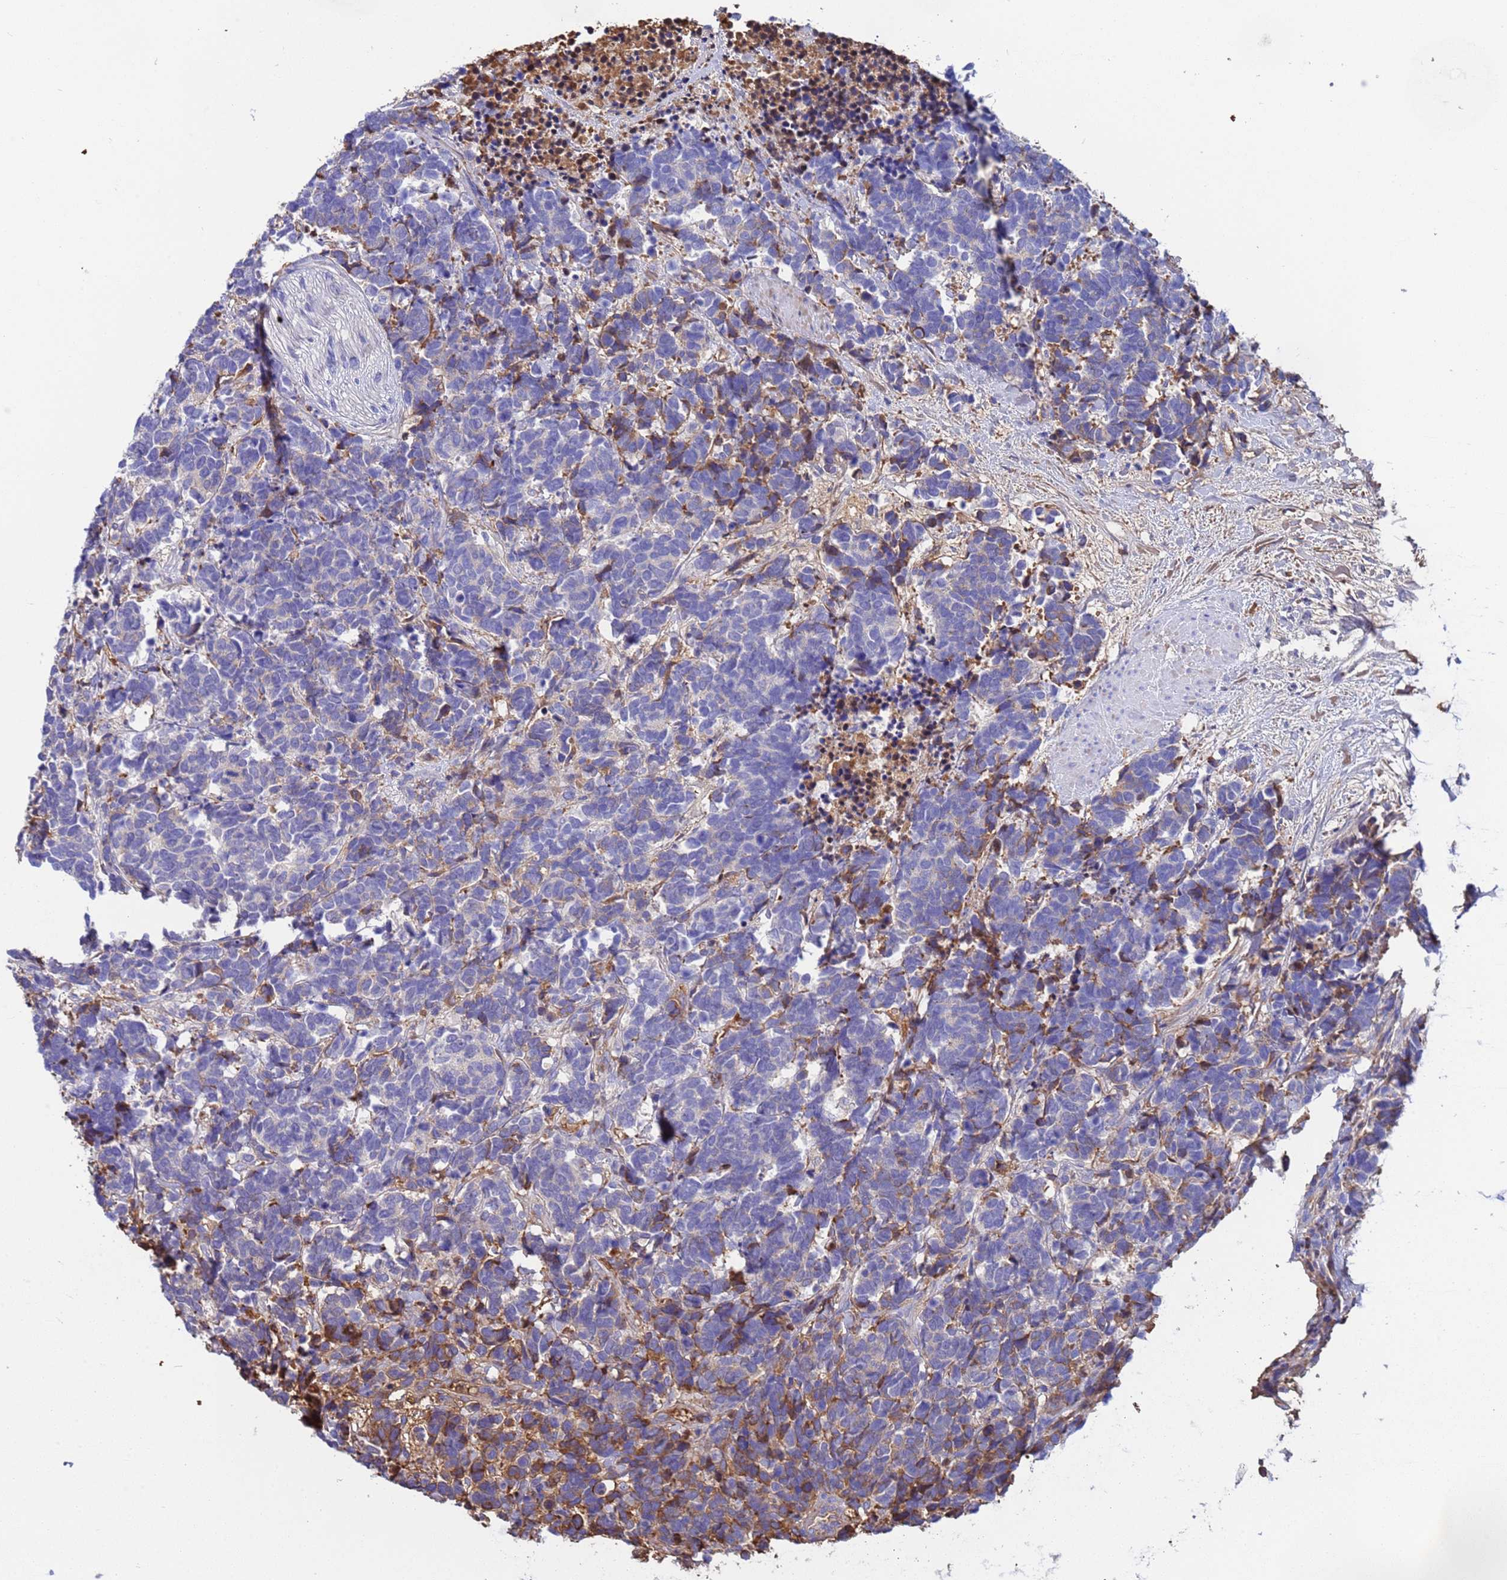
{"staining": {"intensity": "moderate", "quantity": "<25%", "location": "cytoplasmic/membranous"}, "tissue": "carcinoid", "cell_type": "Tumor cells", "image_type": "cancer", "snomed": [{"axis": "morphology", "description": "Carcinoma, NOS"}, {"axis": "morphology", "description": "Carcinoid, malignant, NOS"}, {"axis": "topography", "description": "Prostate"}], "caption": "IHC image of neoplastic tissue: carcinoid stained using immunohistochemistry displays low levels of moderate protein expression localized specifically in the cytoplasmic/membranous of tumor cells, appearing as a cytoplasmic/membranous brown color.", "gene": "H1-7", "patient": {"sex": "male", "age": 57}}